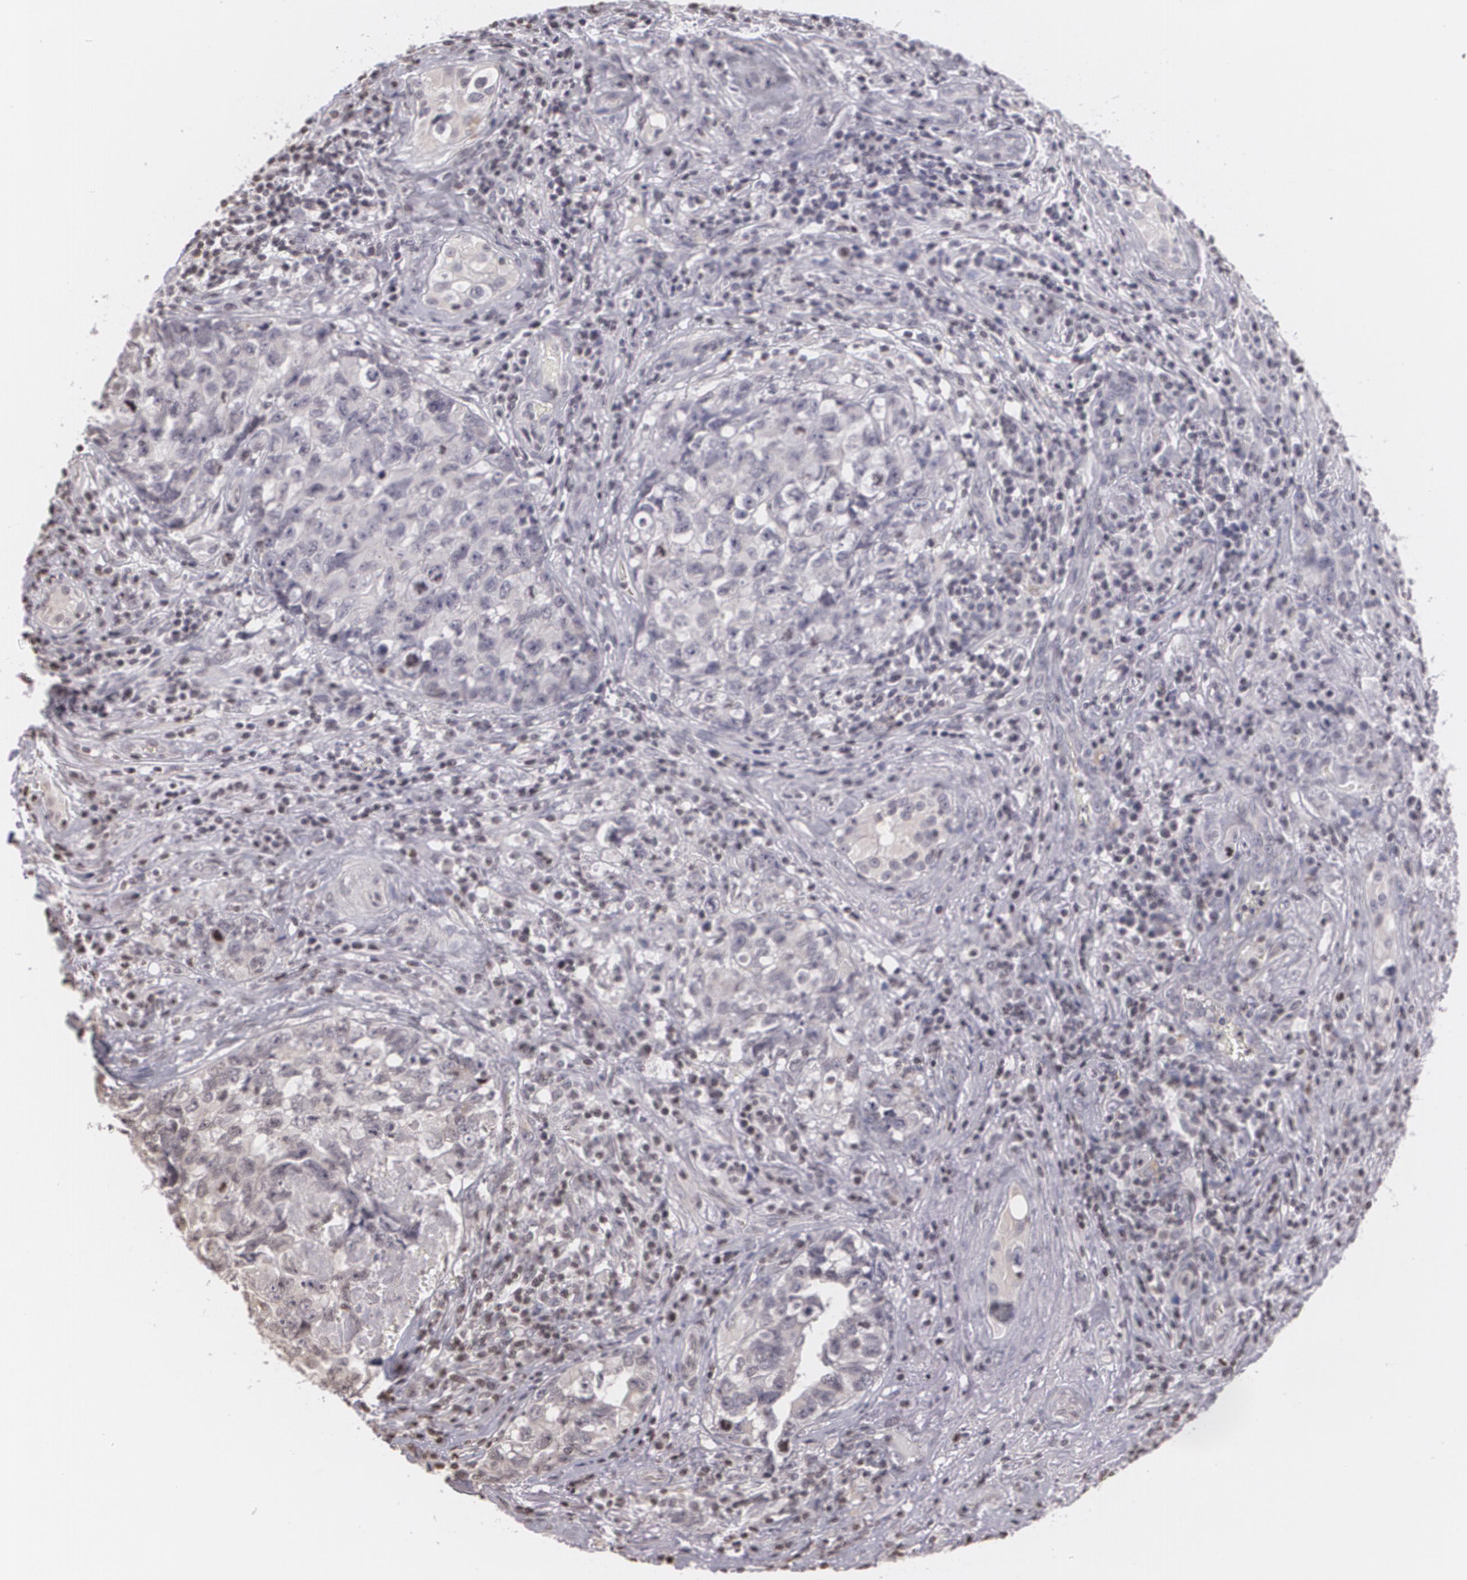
{"staining": {"intensity": "negative", "quantity": "none", "location": "none"}, "tissue": "testis cancer", "cell_type": "Tumor cells", "image_type": "cancer", "snomed": [{"axis": "morphology", "description": "Carcinoma, Embryonal, NOS"}, {"axis": "topography", "description": "Testis"}], "caption": "An immunohistochemistry micrograph of testis embryonal carcinoma is shown. There is no staining in tumor cells of testis embryonal carcinoma. The staining was performed using DAB (3,3'-diaminobenzidine) to visualize the protein expression in brown, while the nuclei were stained in blue with hematoxylin (Magnification: 20x).", "gene": "MUC1", "patient": {"sex": "male", "age": 31}}